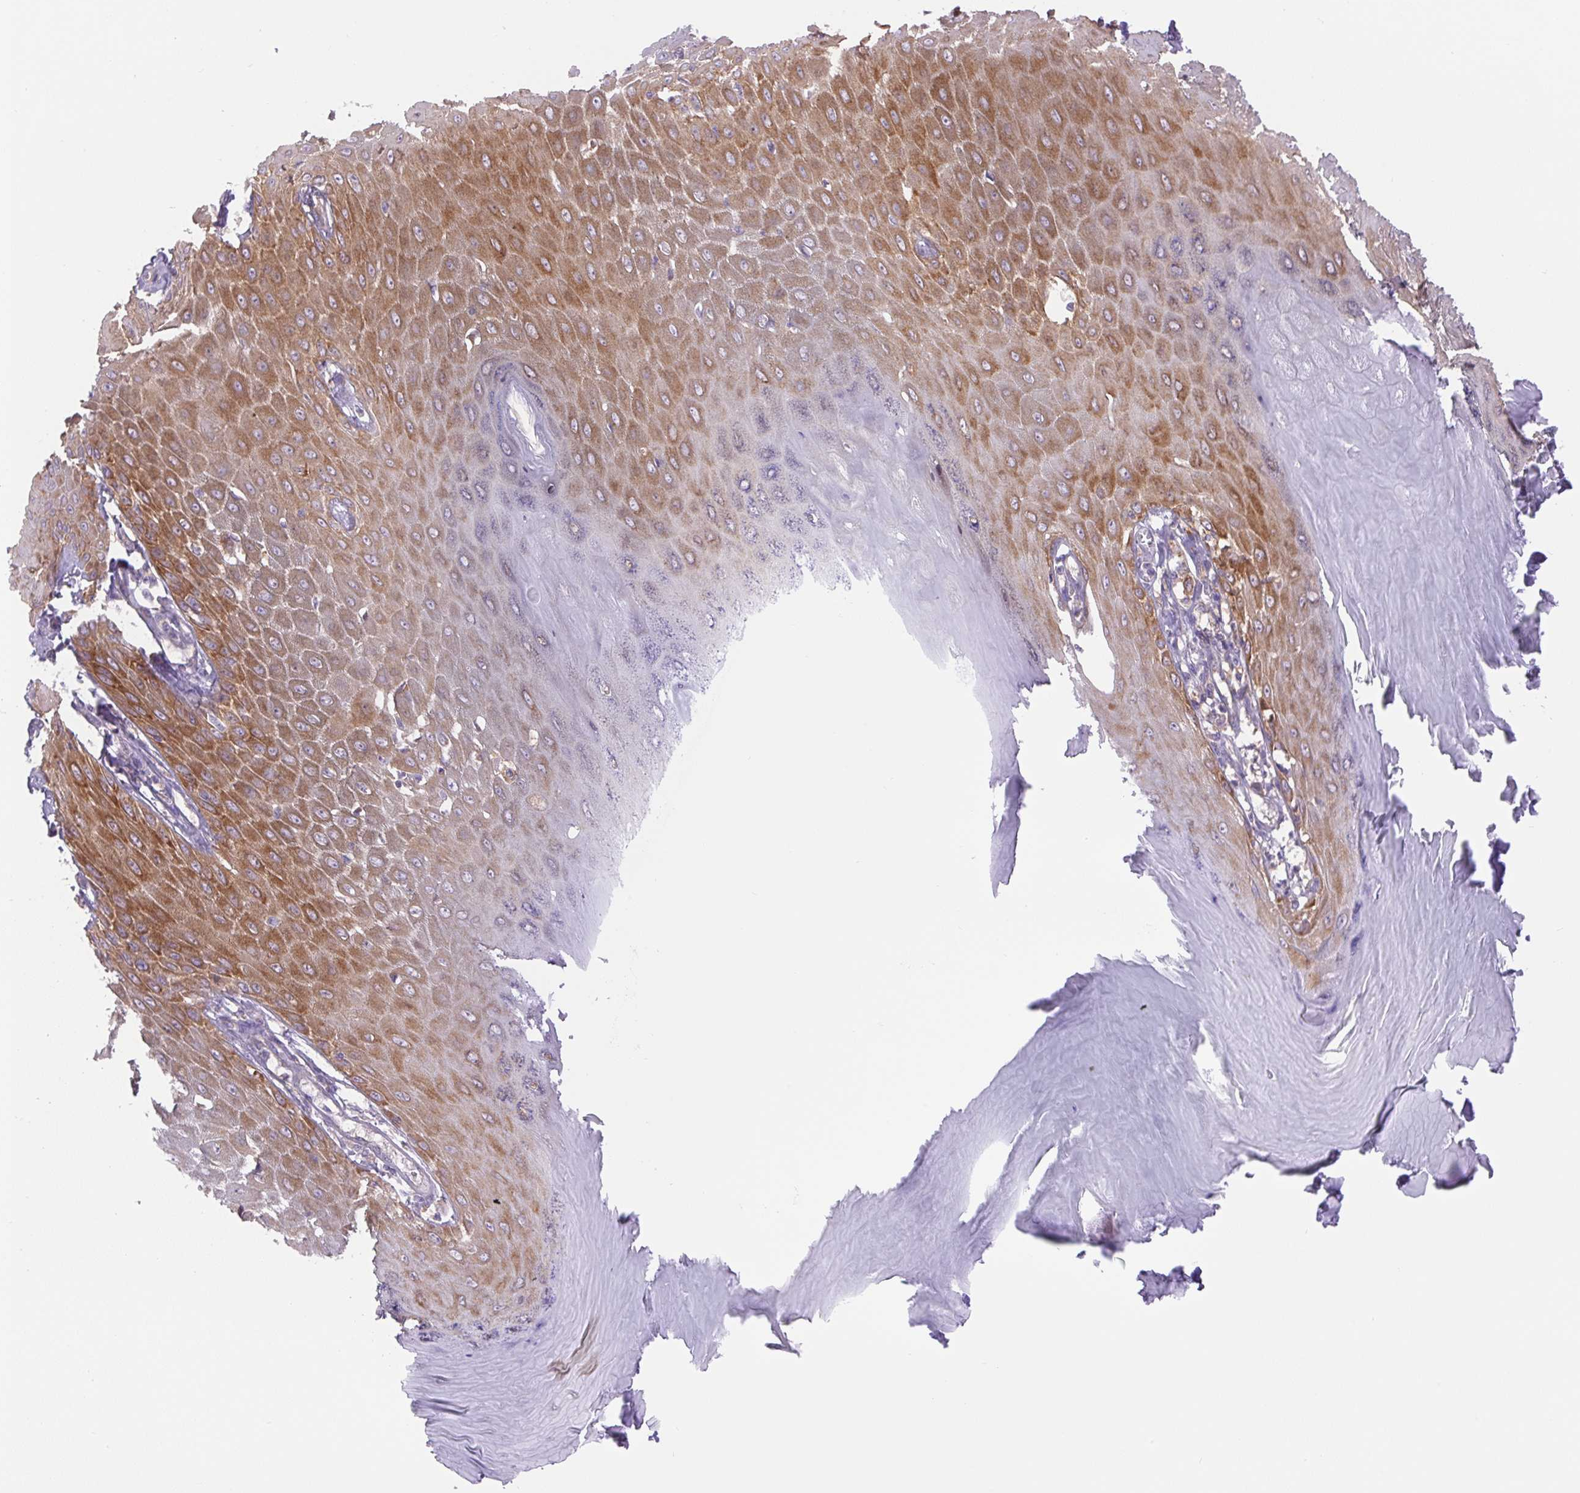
{"staining": {"intensity": "moderate", "quantity": "25%-75%", "location": "cytoplasmic/membranous"}, "tissue": "skin cancer", "cell_type": "Tumor cells", "image_type": "cancer", "snomed": [{"axis": "morphology", "description": "Squamous cell carcinoma, NOS"}, {"axis": "topography", "description": "Skin"}], "caption": "A micrograph of human skin cancer (squamous cell carcinoma) stained for a protein demonstrates moderate cytoplasmic/membranous brown staining in tumor cells.", "gene": "MINK1", "patient": {"sex": "male", "age": 70}}